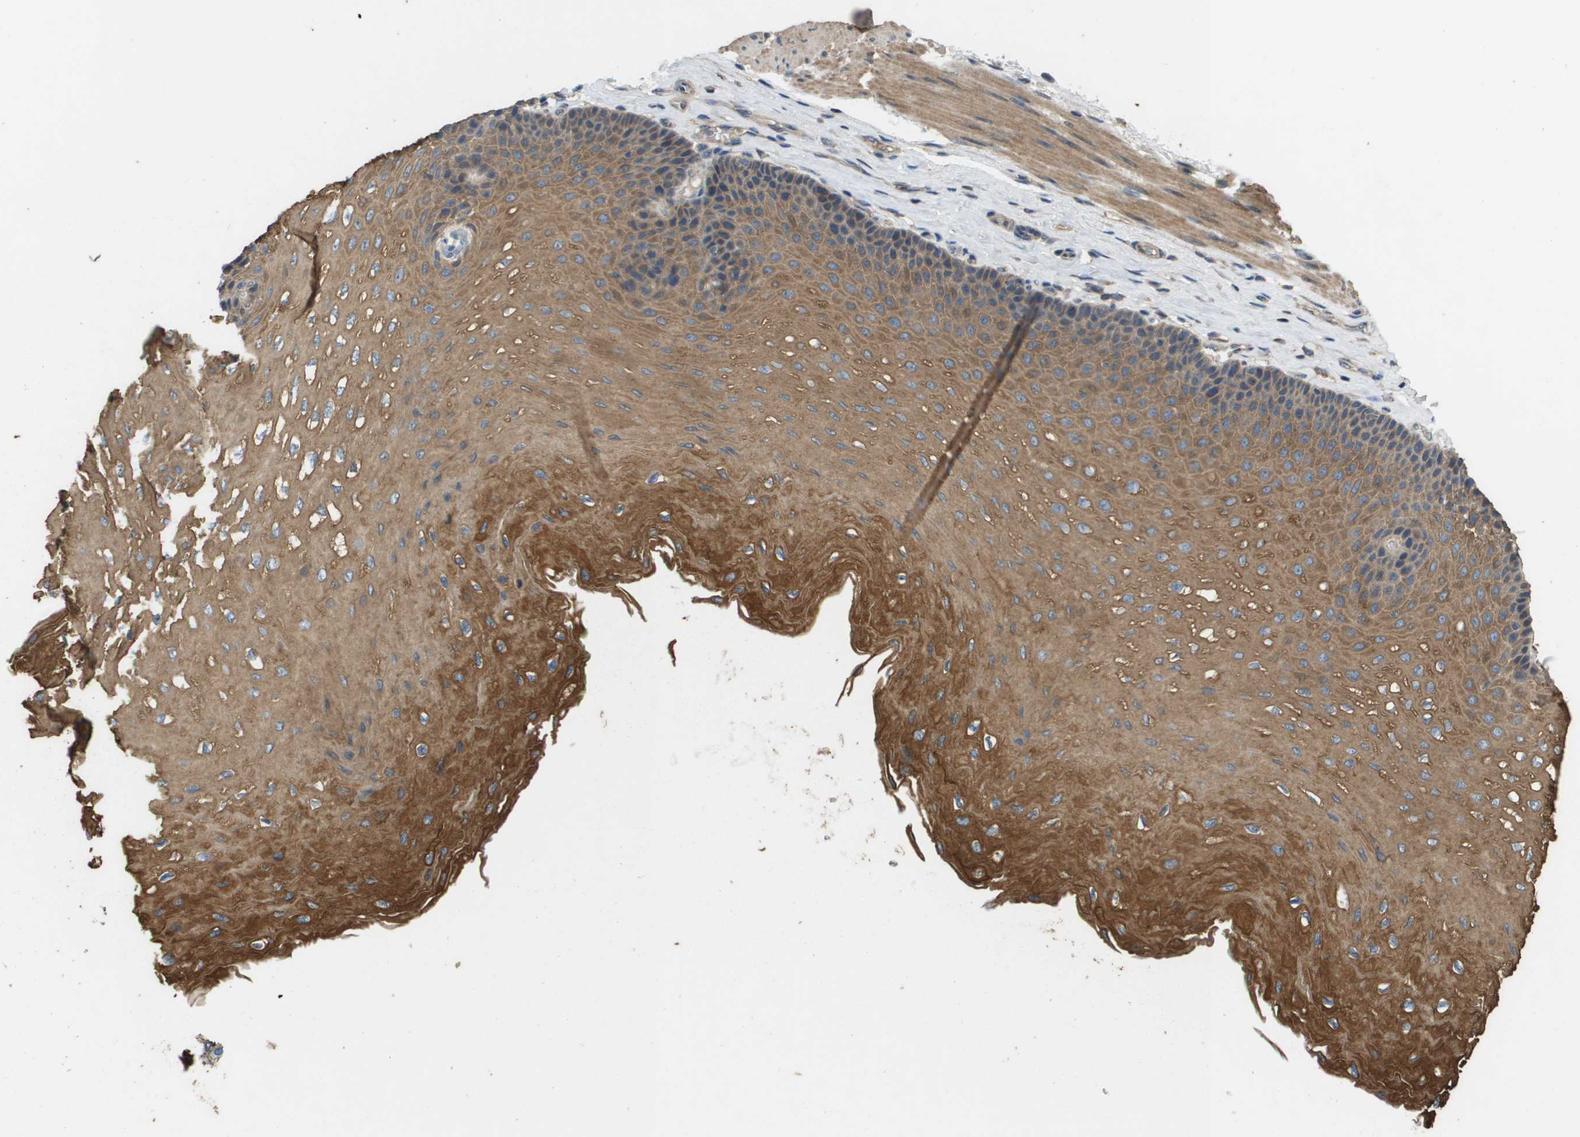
{"staining": {"intensity": "moderate", "quantity": ">75%", "location": "cytoplasmic/membranous"}, "tissue": "esophagus", "cell_type": "Squamous epithelial cells", "image_type": "normal", "snomed": [{"axis": "morphology", "description": "Normal tissue, NOS"}, {"axis": "topography", "description": "Esophagus"}], "caption": "DAB (3,3'-diaminobenzidine) immunohistochemical staining of normal esophagus displays moderate cytoplasmic/membranous protein staining in about >75% of squamous epithelial cells.", "gene": "KRT23", "patient": {"sex": "female", "age": 72}}